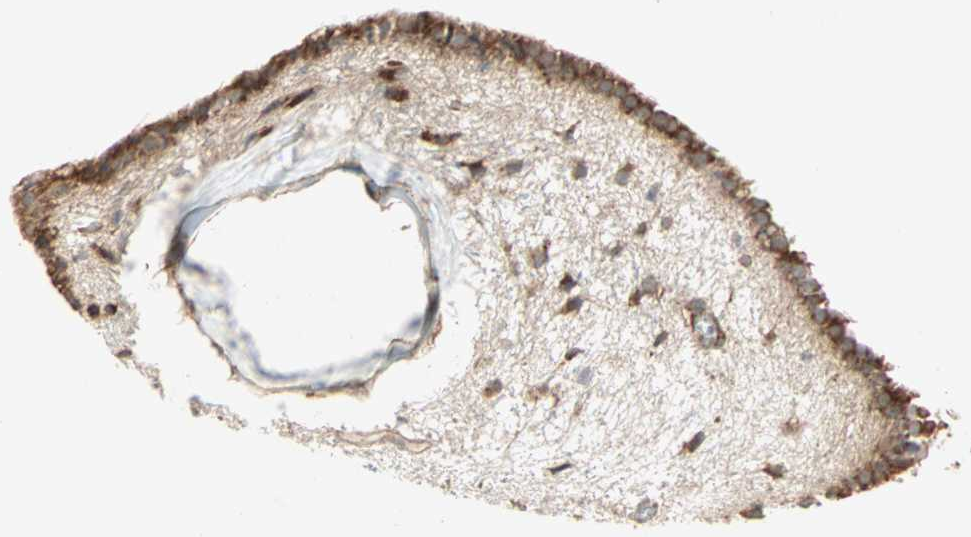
{"staining": {"intensity": "moderate", "quantity": "25%-75%", "location": "cytoplasmic/membranous"}, "tissue": "hippocampus", "cell_type": "Glial cells", "image_type": "normal", "snomed": [{"axis": "morphology", "description": "Normal tissue, NOS"}, {"axis": "topography", "description": "Hippocampus"}], "caption": "Immunohistochemistry (DAB) staining of normal hippocampus exhibits moderate cytoplasmic/membranous protein positivity in approximately 25%-75% of glial cells.", "gene": "ZNF37A", "patient": {"sex": "female", "age": 19}}